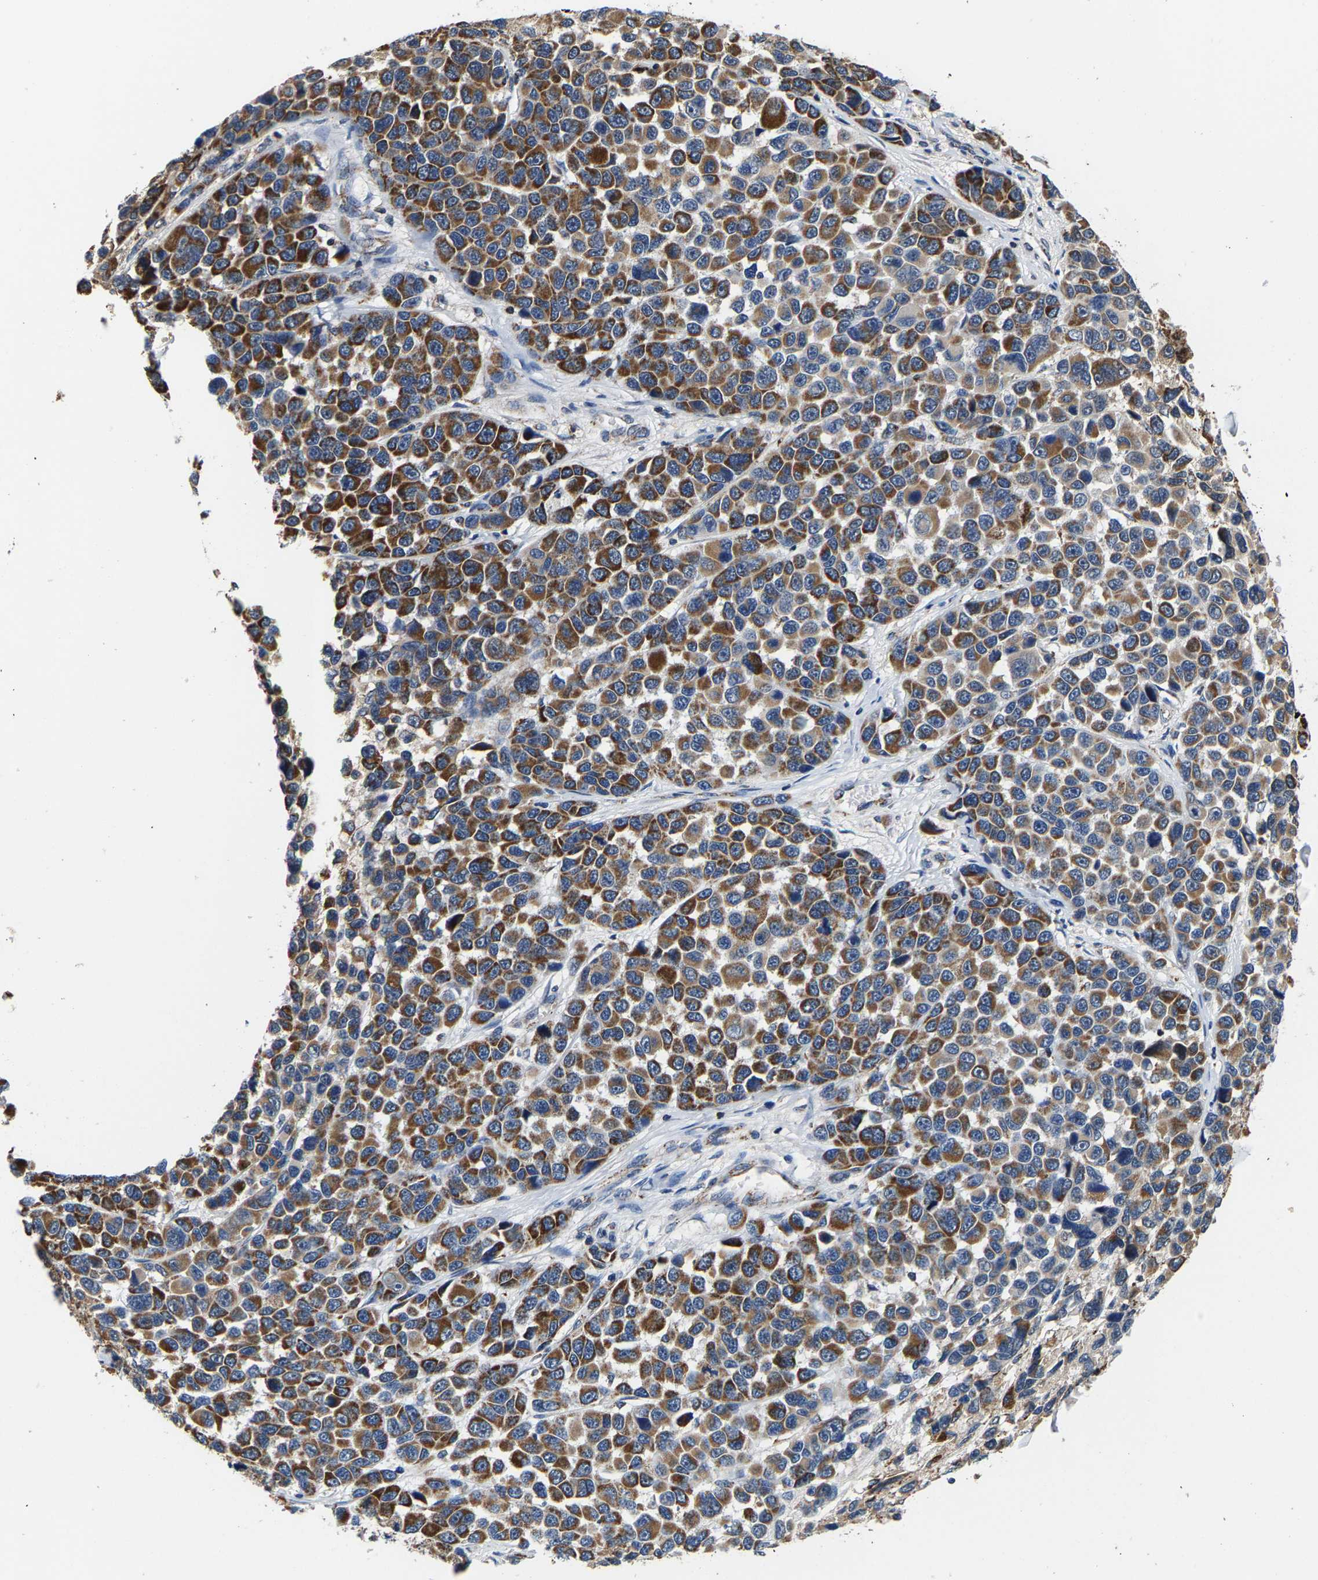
{"staining": {"intensity": "strong", "quantity": ">75%", "location": "cytoplasmic/membranous"}, "tissue": "melanoma", "cell_type": "Tumor cells", "image_type": "cancer", "snomed": [{"axis": "morphology", "description": "Malignant melanoma, NOS"}, {"axis": "topography", "description": "Skin"}], "caption": "DAB (3,3'-diaminobenzidine) immunohistochemical staining of human malignant melanoma exhibits strong cytoplasmic/membranous protein staining in about >75% of tumor cells. Nuclei are stained in blue.", "gene": "SHMT2", "patient": {"sex": "male", "age": 53}}